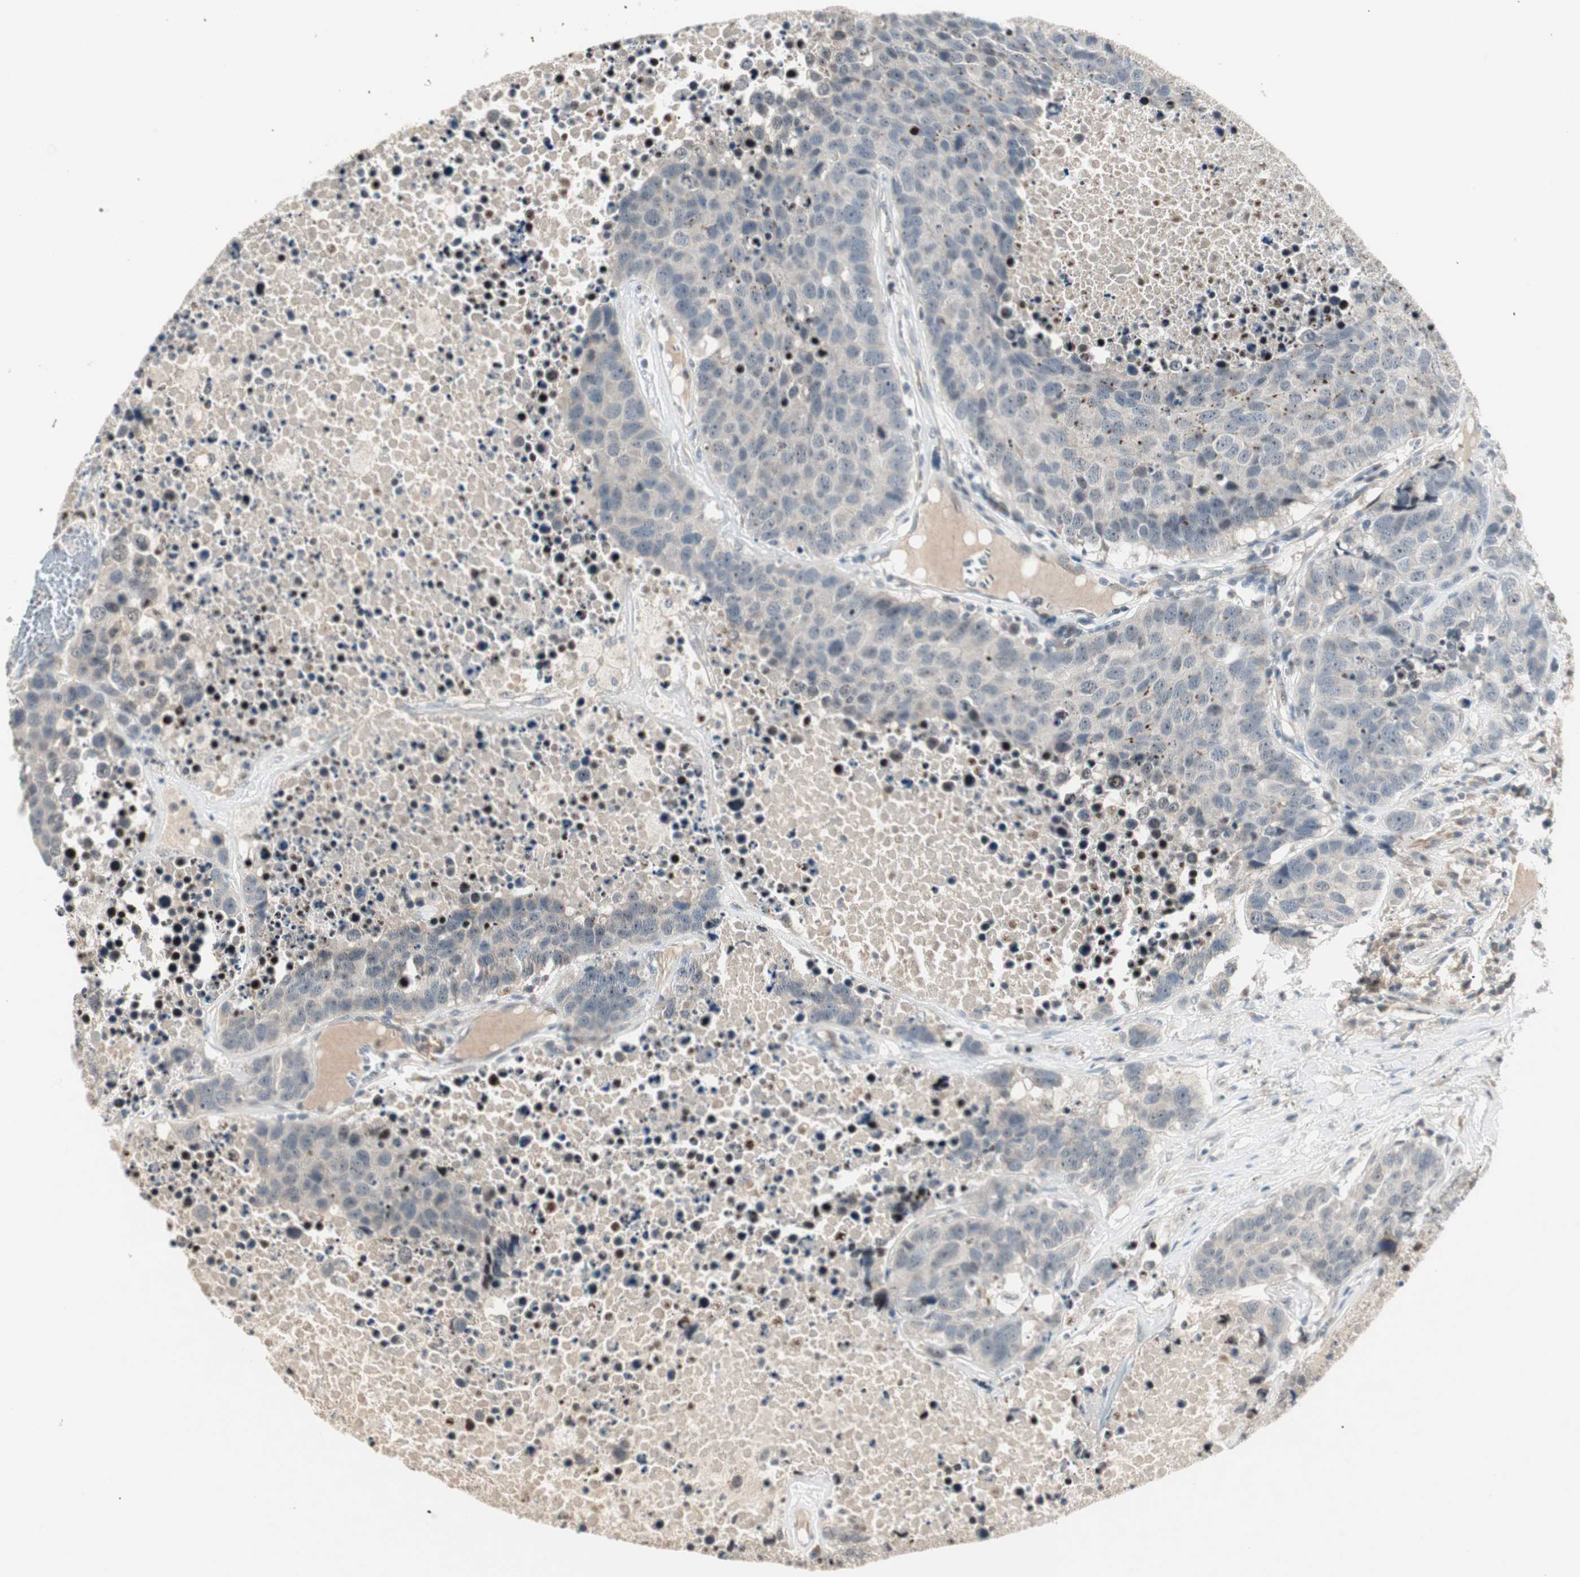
{"staining": {"intensity": "negative", "quantity": "none", "location": "none"}, "tissue": "carcinoid", "cell_type": "Tumor cells", "image_type": "cancer", "snomed": [{"axis": "morphology", "description": "Carcinoid, malignant, NOS"}, {"axis": "topography", "description": "Lung"}], "caption": "Tumor cells show no significant expression in carcinoid (malignant).", "gene": "ACSL5", "patient": {"sex": "male", "age": 60}}